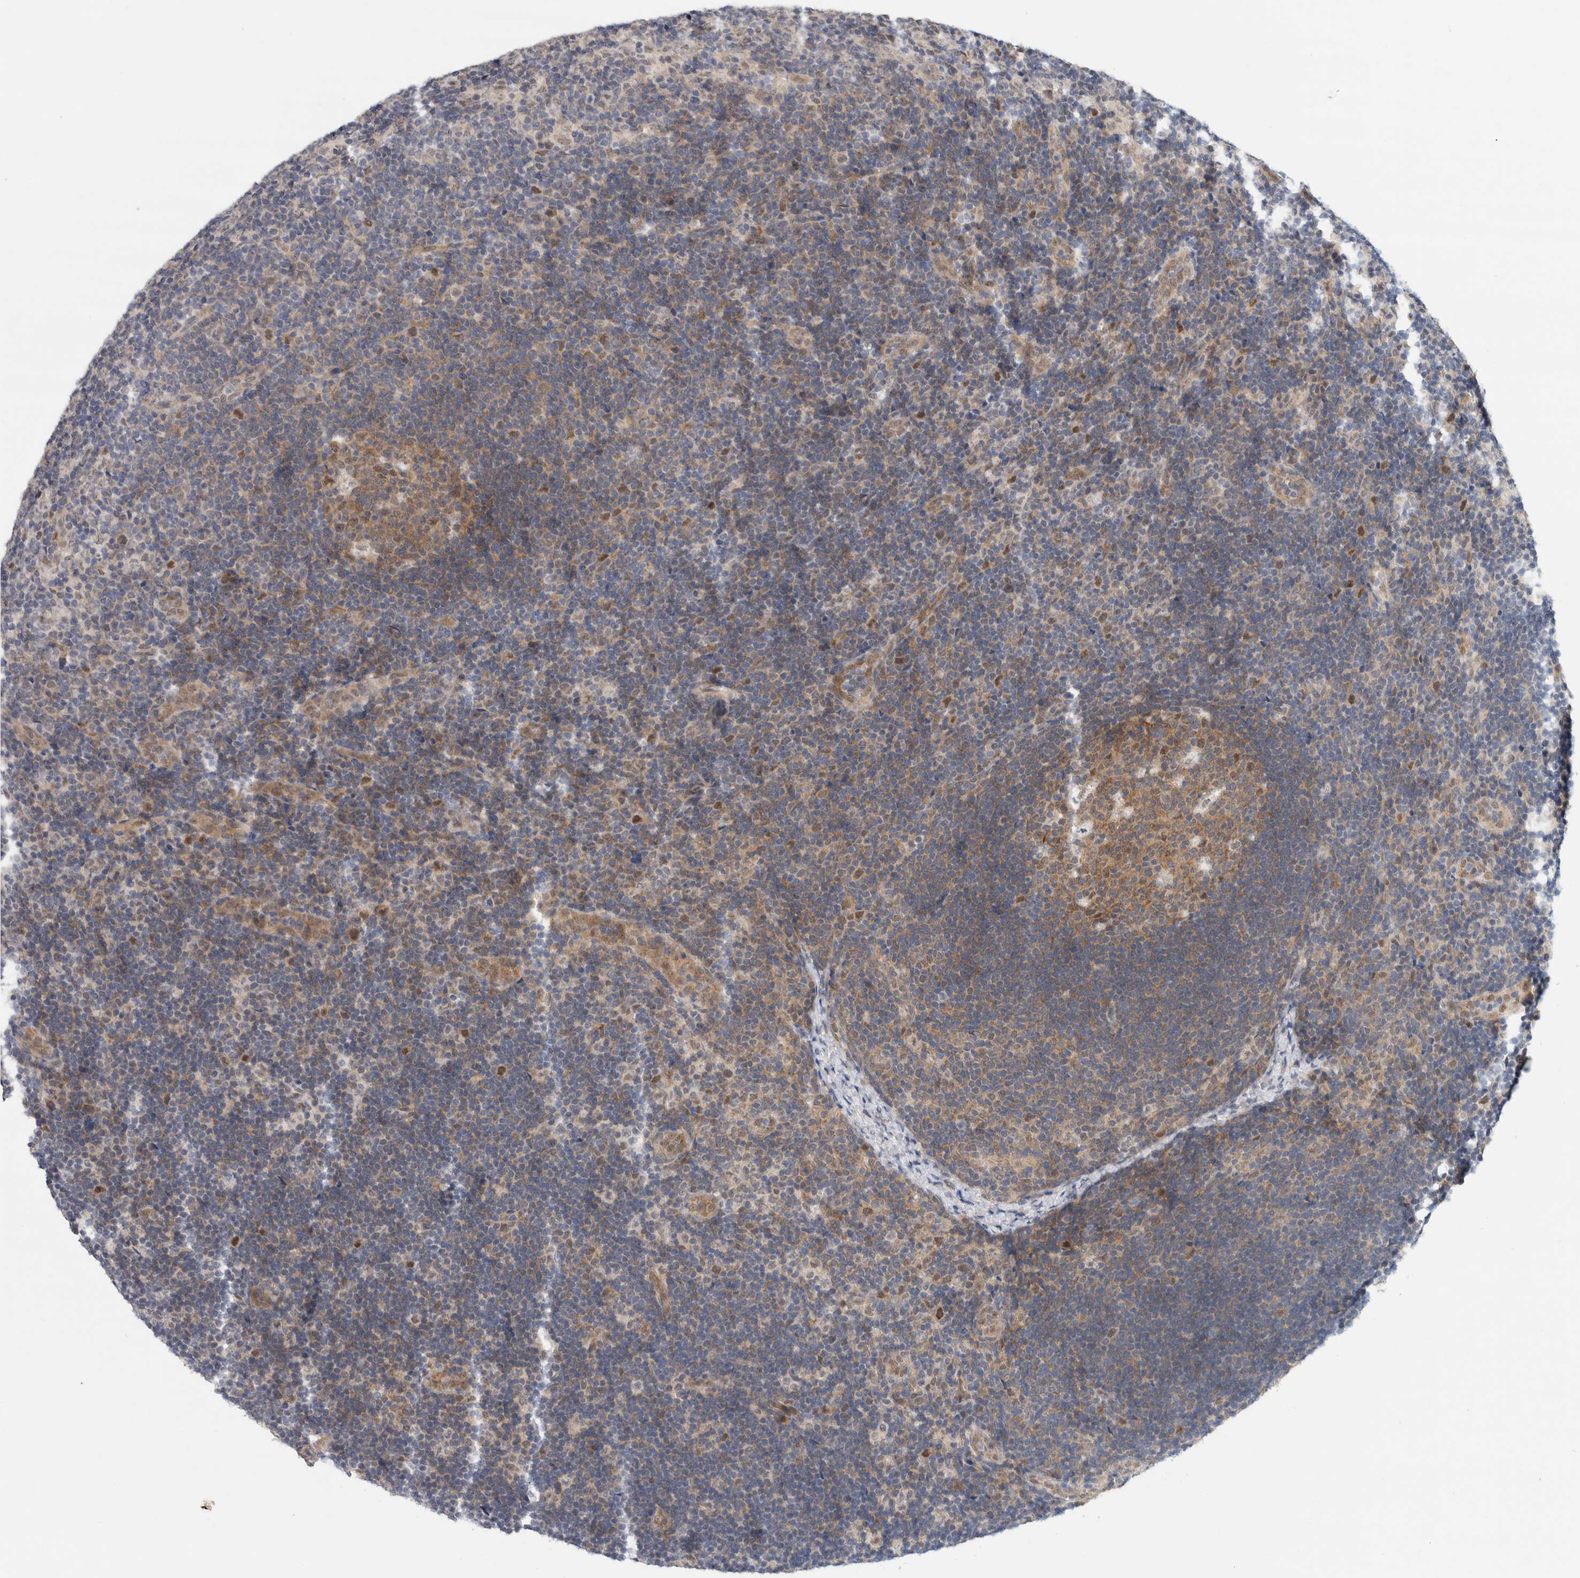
{"staining": {"intensity": "moderate", "quantity": "25%-75%", "location": "cytoplasmic/membranous,nuclear"}, "tissue": "lymph node", "cell_type": "Germinal center cells", "image_type": "normal", "snomed": [{"axis": "morphology", "description": "Normal tissue, NOS"}, {"axis": "topography", "description": "Lymph node"}], "caption": "Immunohistochemical staining of unremarkable human lymph node demonstrates medium levels of moderate cytoplasmic/membranous,nuclear staining in approximately 25%-75% of germinal center cells. Using DAB (3,3'-diaminobenzidine) (brown) and hematoxylin (blue) stains, captured at high magnification using brightfield microscopy.", "gene": "EIF4G3", "patient": {"sex": "female", "age": 22}}